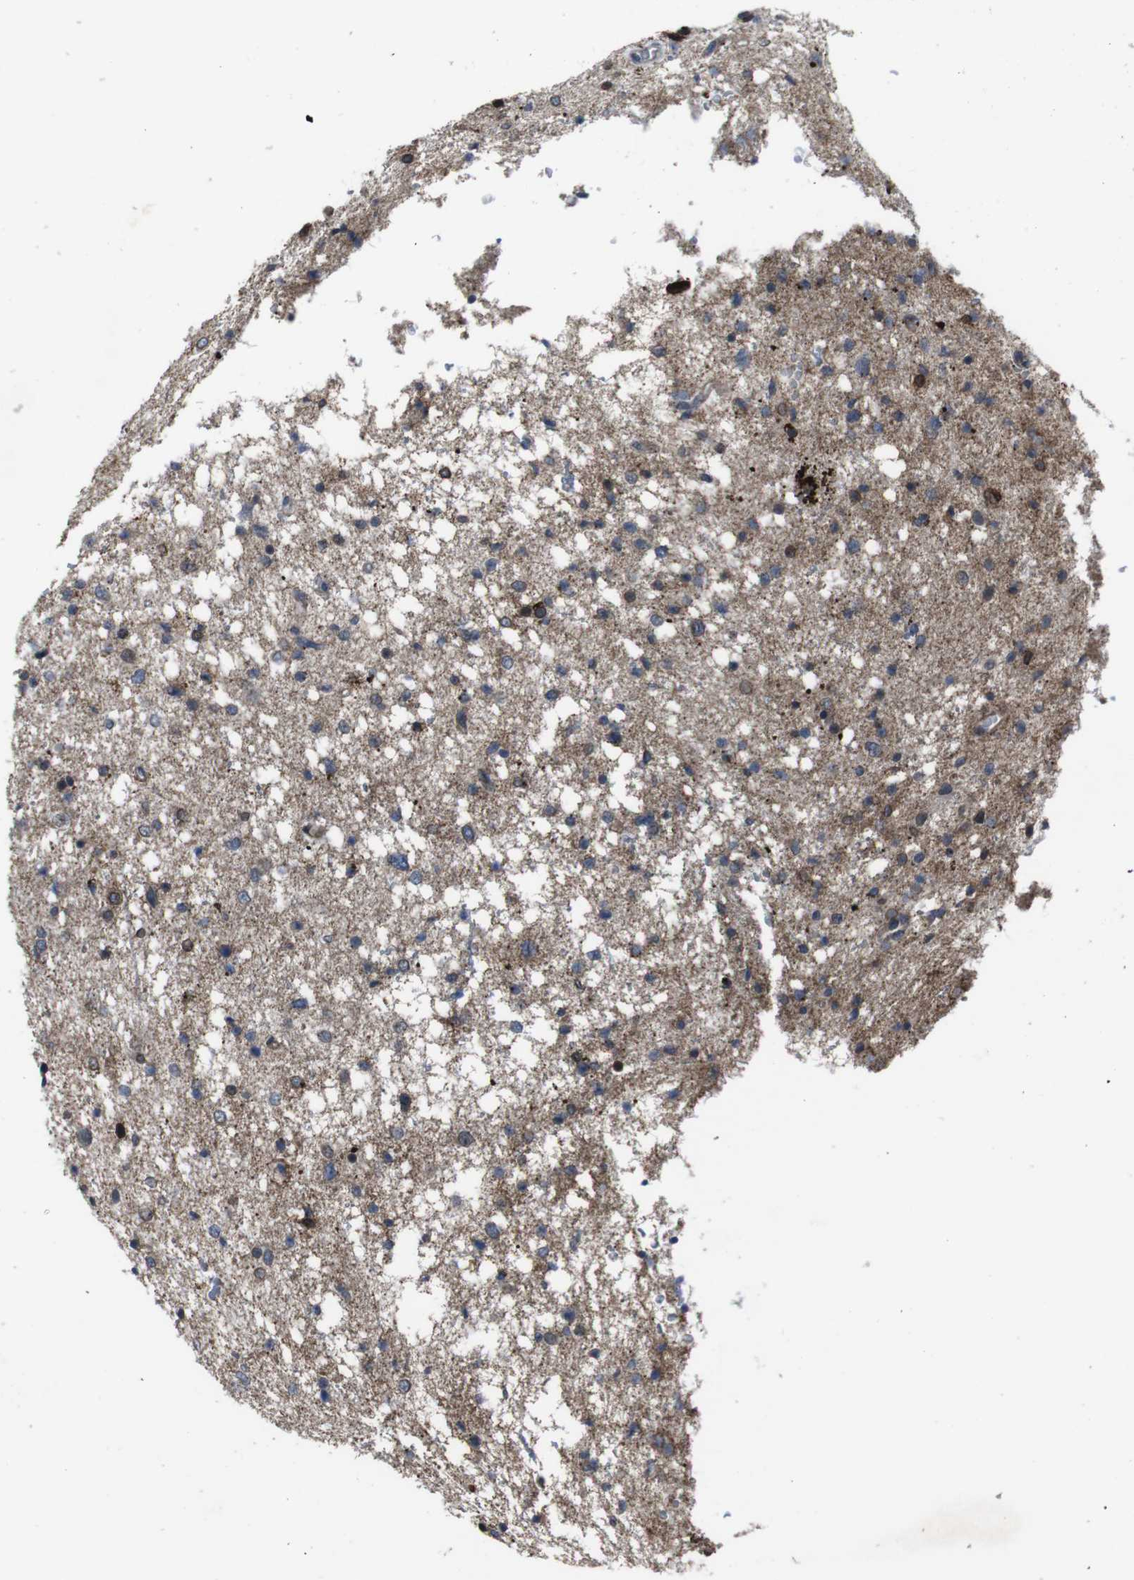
{"staining": {"intensity": "moderate", "quantity": "25%-75%", "location": "cytoplasmic/membranous"}, "tissue": "glioma", "cell_type": "Tumor cells", "image_type": "cancer", "snomed": [{"axis": "morphology", "description": "Glioma, malignant, Low grade"}, {"axis": "topography", "description": "Brain"}], "caption": "Immunohistochemical staining of human low-grade glioma (malignant) exhibits moderate cytoplasmic/membranous protein expression in about 25%-75% of tumor cells. (DAB IHC with brightfield microscopy, high magnification).", "gene": "EFNA5", "patient": {"sex": "female", "age": 37}}